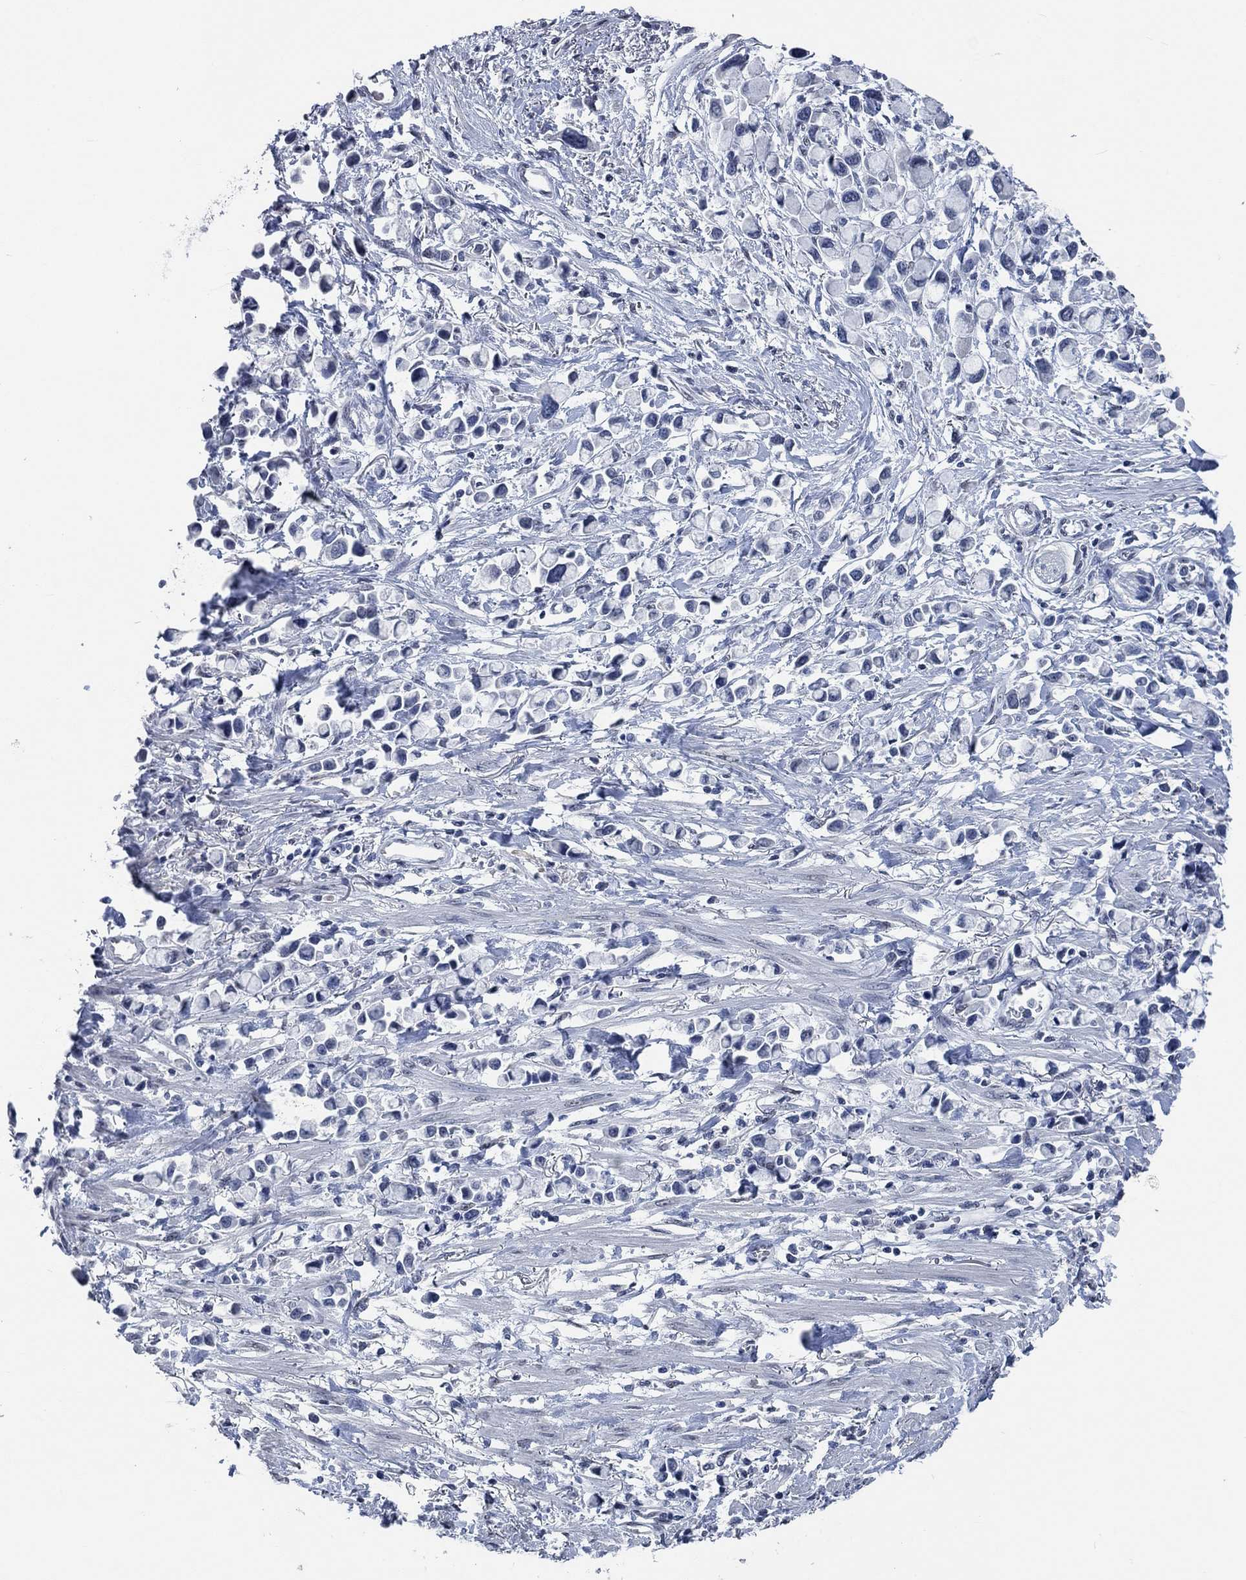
{"staining": {"intensity": "negative", "quantity": "none", "location": "none"}, "tissue": "stomach cancer", "cell_type": "Tumor cells", "image_type": "cancer", "snomed": [{"axis": "morphology", "description": "Adenocarcinoma, NOS"}, {"axis": "topography", "description": "Stomach"}], "caption": "This is an immunohistochemistry (IHC) image of adenocarcinoma (stomach). There is no positivity in tumor cells.", "gene": "OBSCN", "patient": {"sex": "female", "age": 81}}